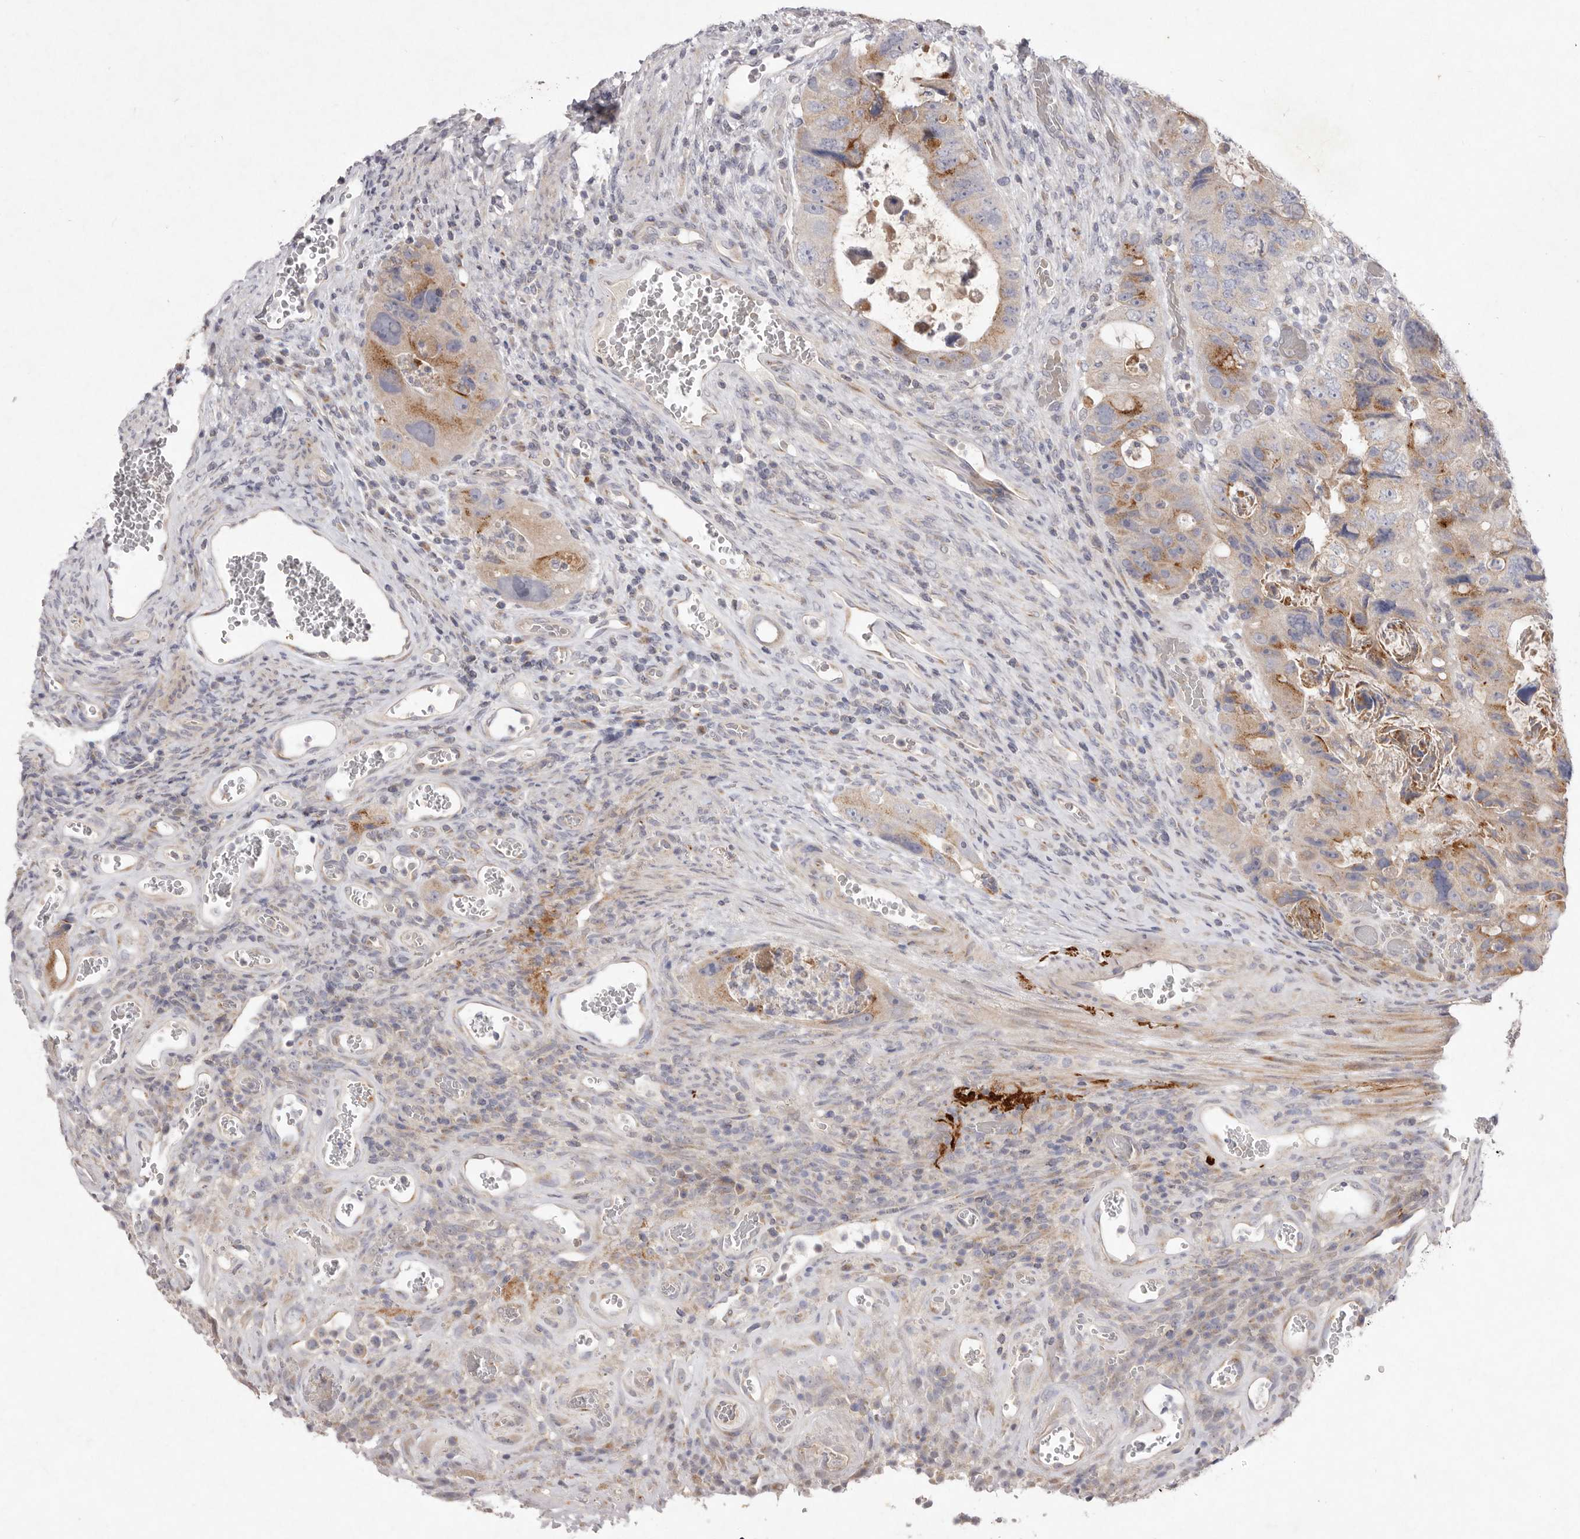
{"staining": {"intensity": "moderate", "quantity": ">75%", "location": "cytoplasmic/membranous"}, "tissue": "colorectal cancer", "cell_type": "Tumor cells", "image_type": "cancer", "snomed": [{"axis": "morphology", "description": "Adenocarcinoma, NOS"}, {"axis": "topography", "description": "Rectum"}], "caption": "Protein staining demonstrates moderate cytoplasmic/membranous positivity in about >75% of tumor cells in colorectal cancer.", "gene": "USP24", "patient": {"sex": "male", "age": 59}}